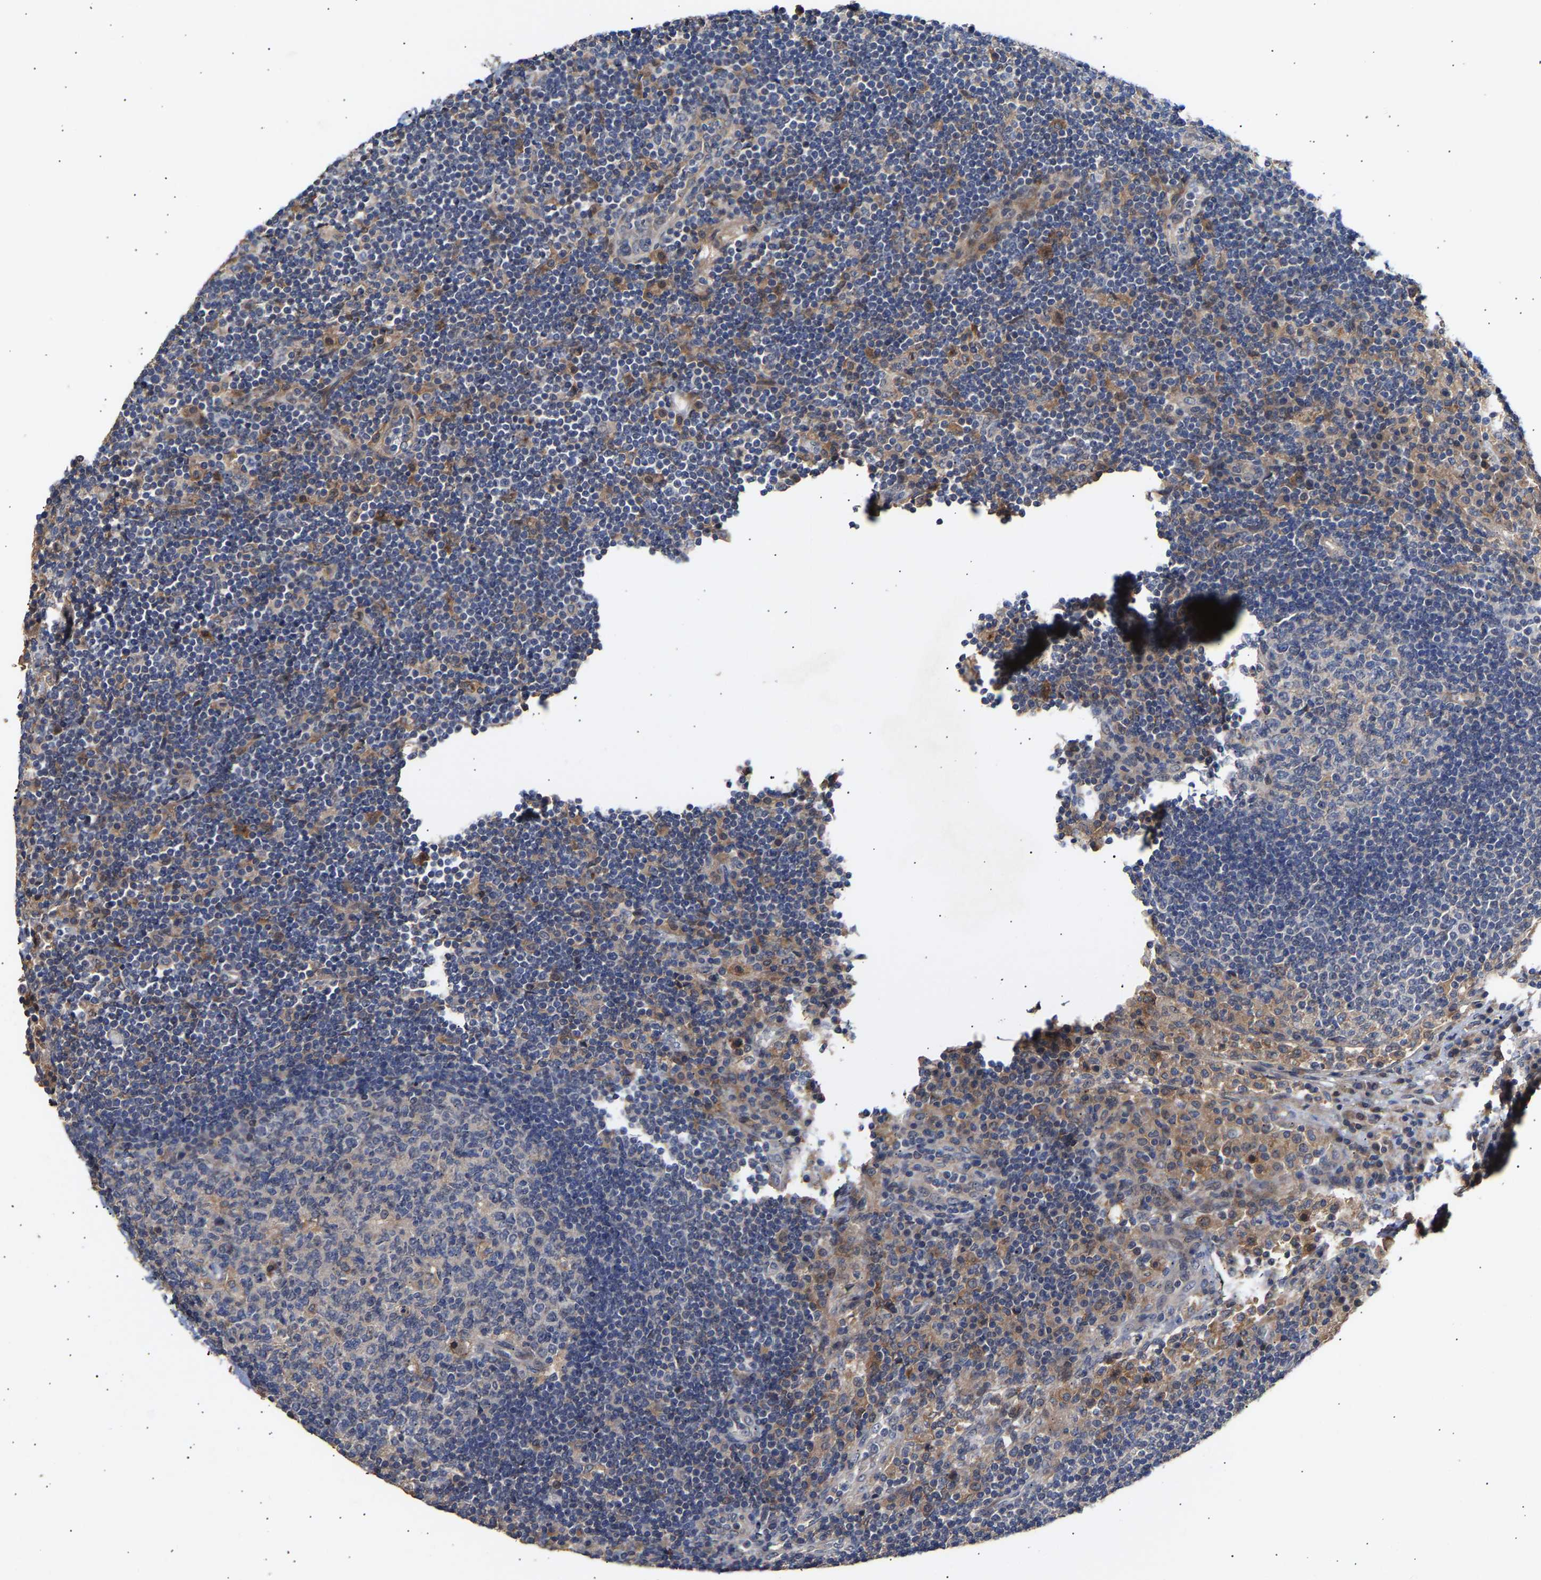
{"staining": {"intensity": "weak", "quantity": "<25%", "location": "cytoplasmic/membranous"}, "tissue": "lymph node", "cell_type": "Germinal center cells", "image_type": "normal", "snomed": [{"axis": "morphology", "description": "Normal tissue, NOS"}, {"axis": "topography", "description": "Lymph node"}], "caption": "This is an immunohistochemistry (IHC) image of unremarkable lymph node. There is no expression in germinal center cells.", "gene": "KASH5", "patient": {"sex": "female", "age": 53}}